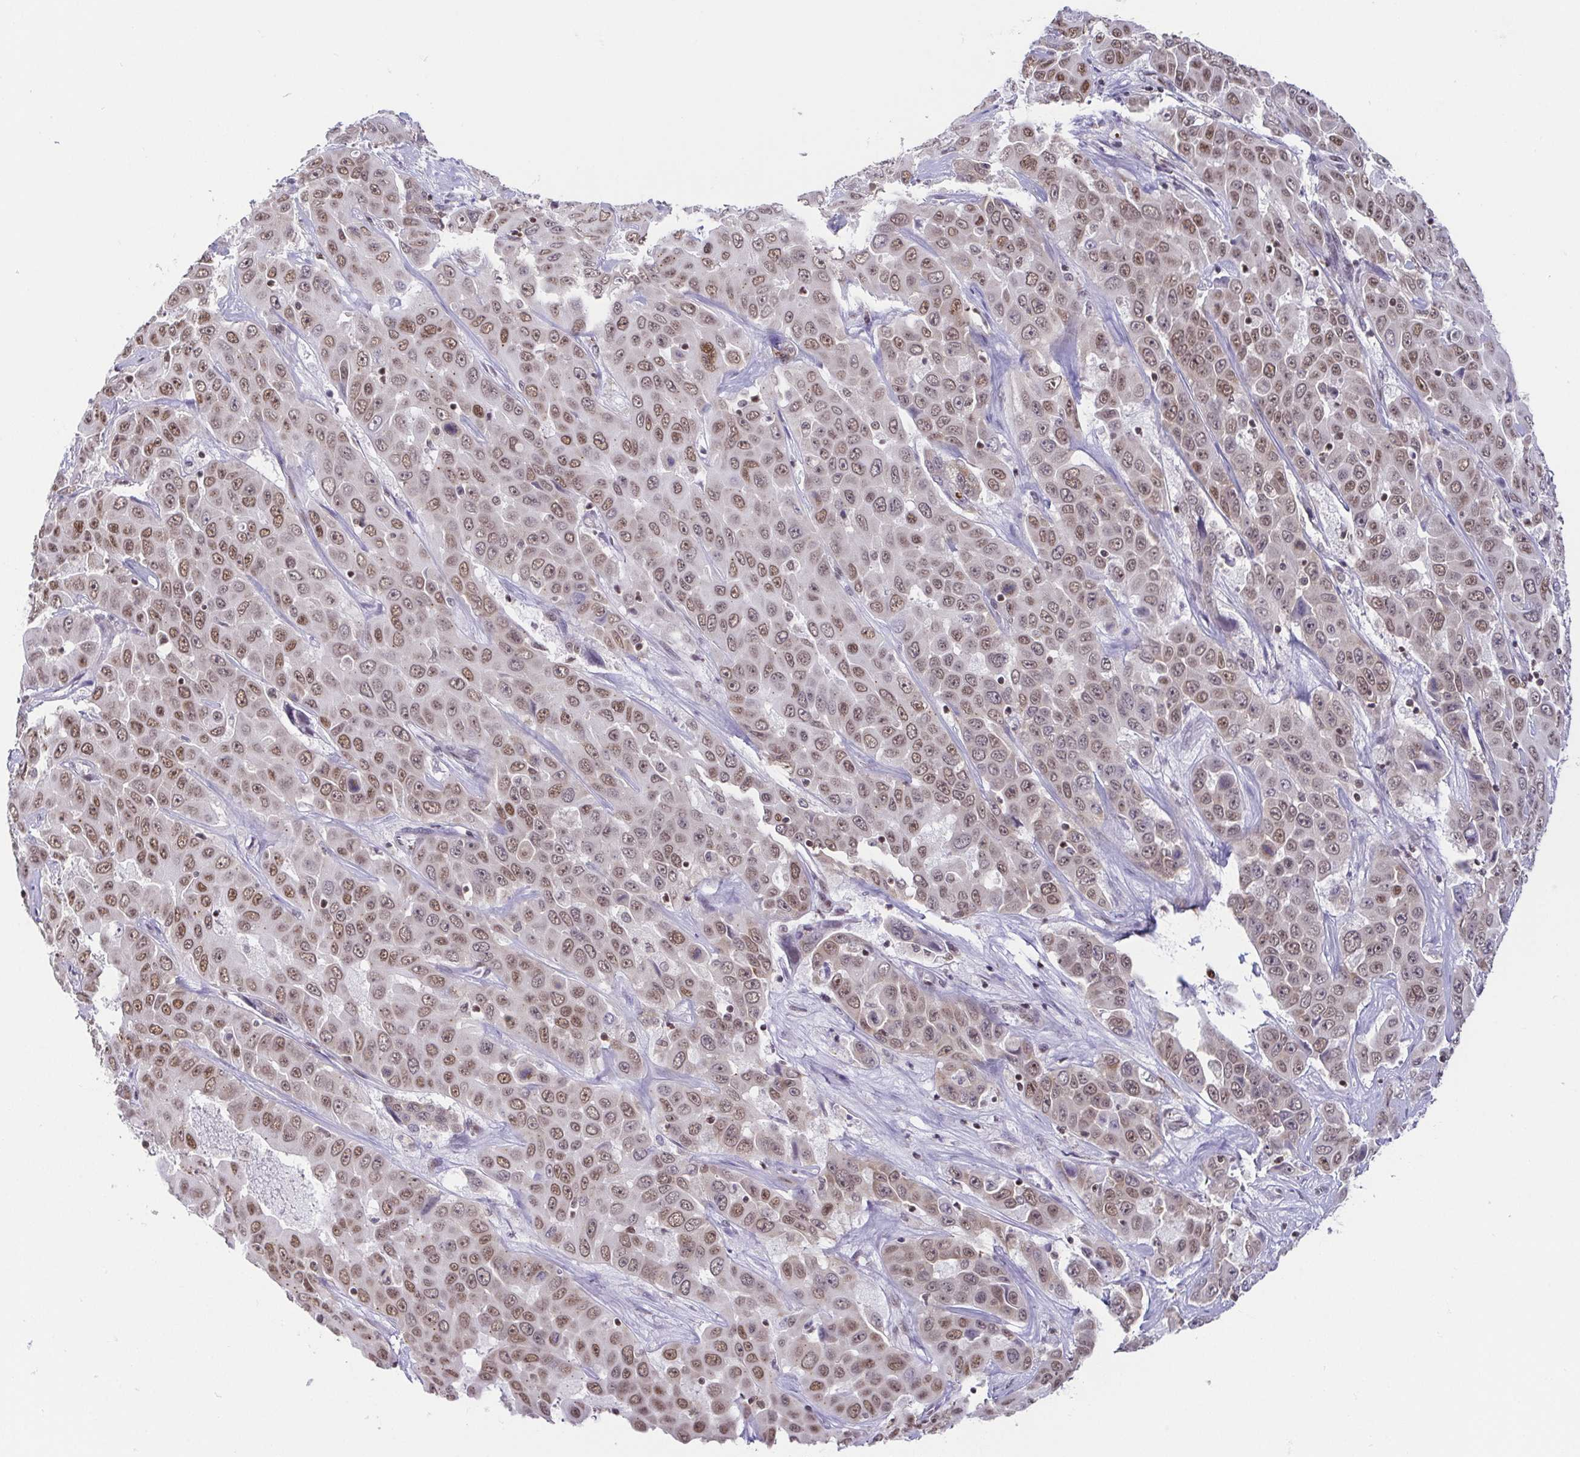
{"staining": {"intensity": "moderate", "quantity": ">75%", "location": "nuclear"}, "tissue": "liver cancer", "cell_type": "Tumor cells", "image_type": "cancer", "snomed": [{"axis": "morphology", "description": "Cholangiocarcinoma"}, {"axis": "topography", "description": "Liver"}], "caption": "A medium amount of moderate nuclear staining is appreciated in about >75% of tumor cells in liver cancer (cholangiocarcinoma) tissue. (IHC, brightfield microscopy, high magnification).", "gene": "EWSR1", "patient": {"sex": "female", "age": 52}}